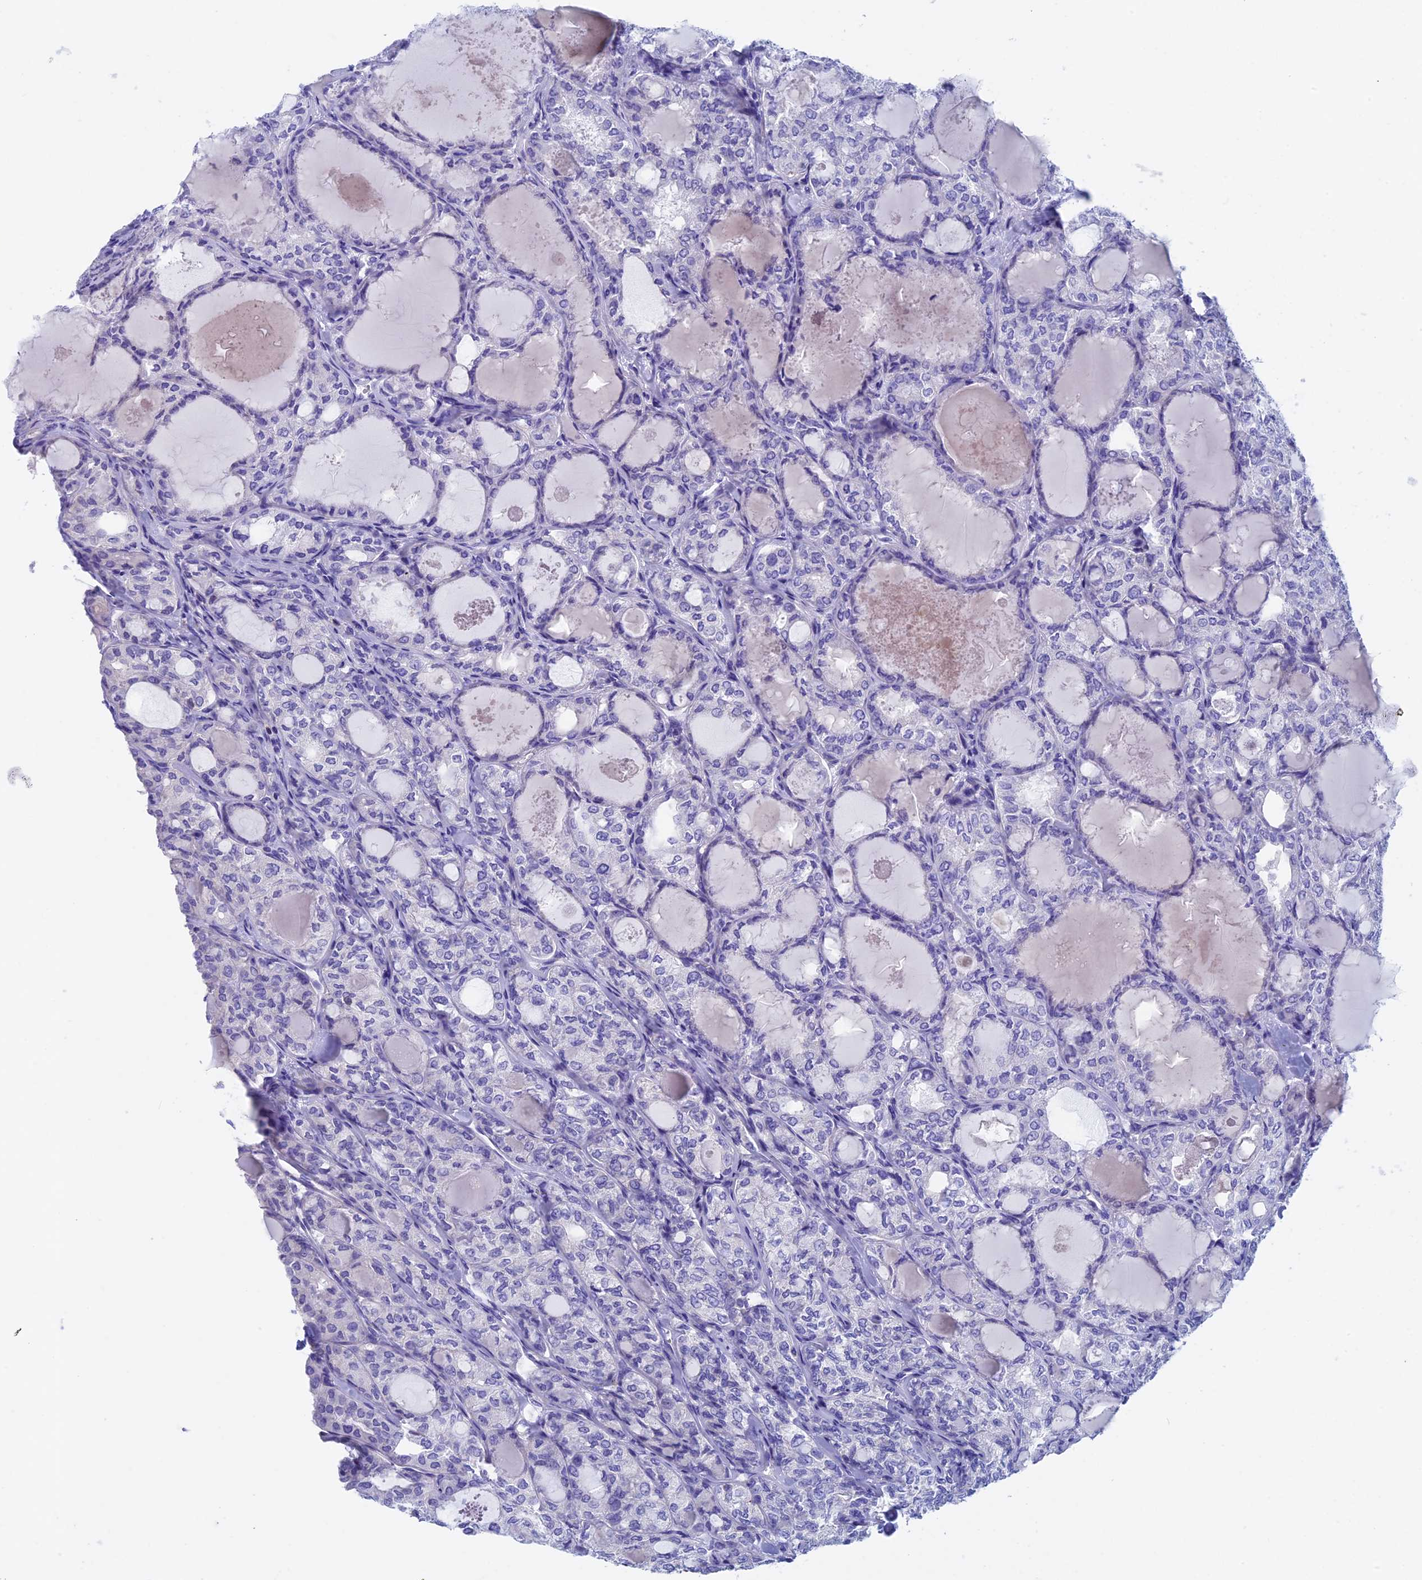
{"staining": {"intensity": "negative", "quantity": "none", "location": "none"}, "tissue": "thyroid cancer", "cell_type": "Tumor cells", "image_type": "cancer", "snomed": [{"axis": "morphology", "description": "Follicular adenoma carcinoma, NOS"}, {"axis": "topography", "description": "Thyroid gland"}], "caption": "Histopathology image shows no significant protein staining in tumor cells of follicular adenoma carcinoma (thyroid).", "gene": "SEPTIN1", "patient": {"sex": "male", "age": 75}}